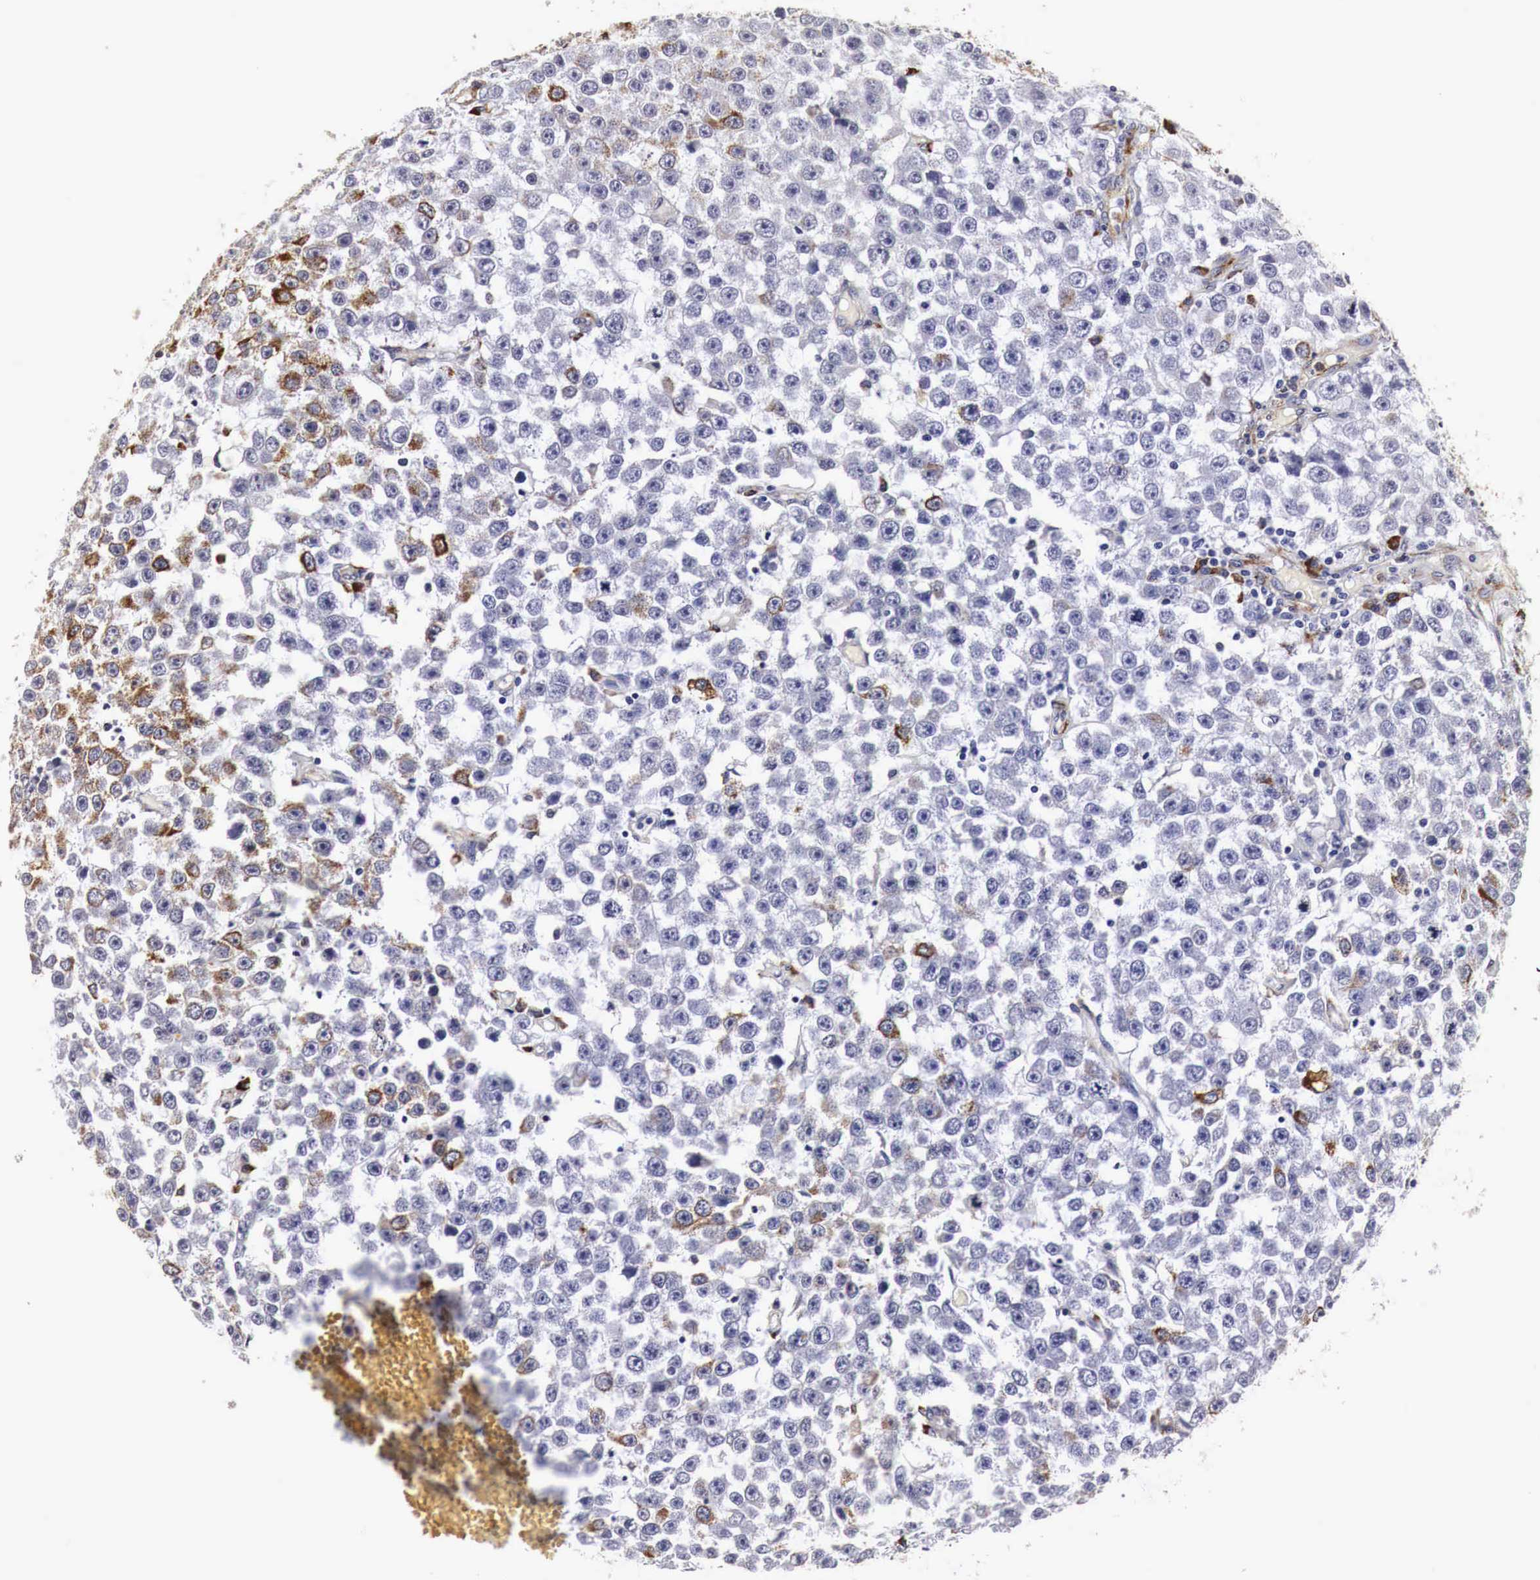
{"staining": {"intensity": "moderate", "quantity": "<25%", "location": "cytoplasmic/membranous"}, "tissue": "testis cancer", "cell_type": "Tumor cells", "image_type": "cancer", "snomed": [{"axis": "morphology", "description": "Seminoma, NOS"}, {"axis": "topography", "description": "Testis"}], "caption": "Moderate cytoplasmic/membranous protein positivity is seen in about <25% of tumor cells in testis cancer (seminoma).", "gene": "CKAP4", "patient": {"sex": "male", "age": 52}}